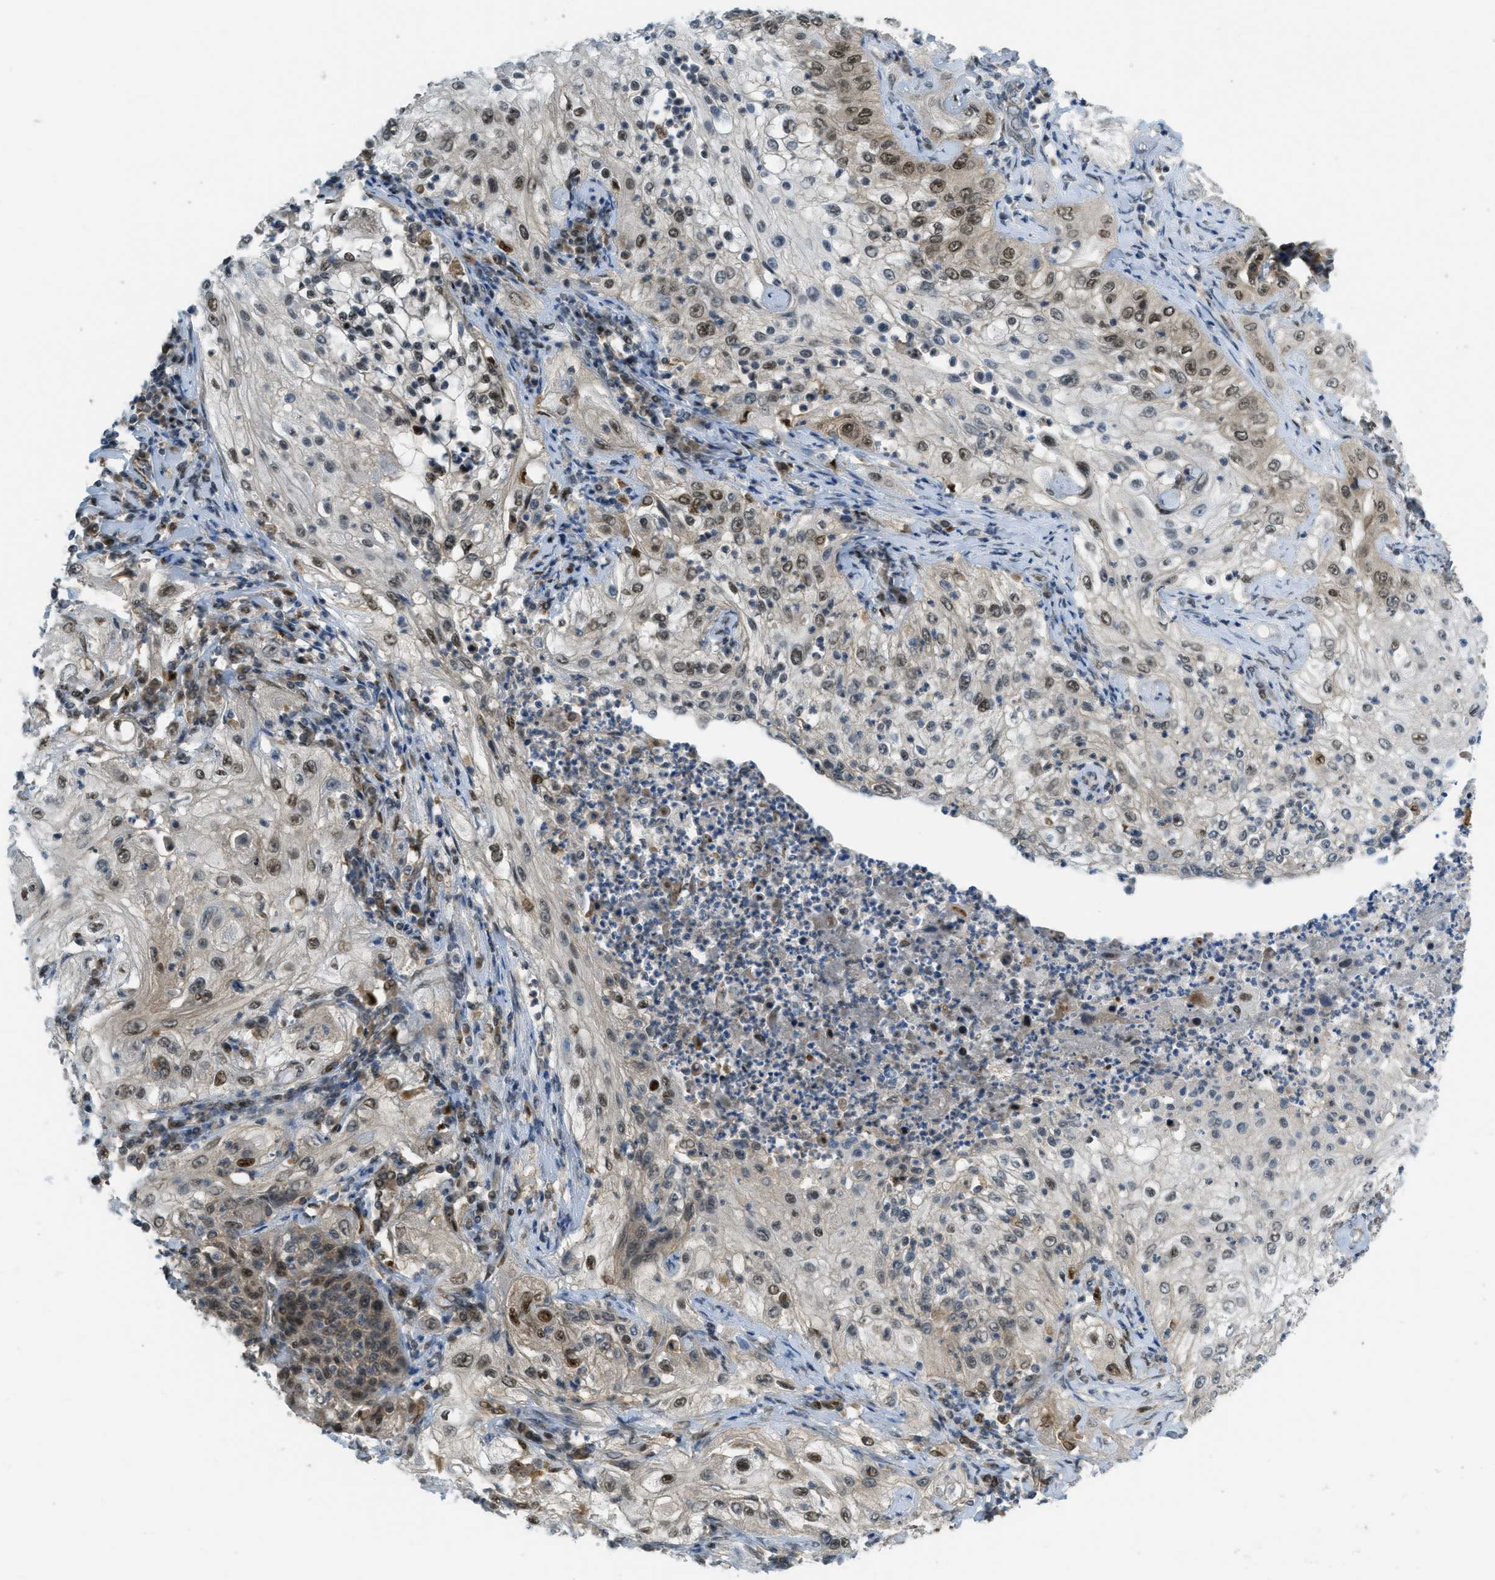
{"staining": {"intensity": "moderate", "quantity": "25%-75%", "location": "nuclear"}, "tissue": "lung cancer", "cell_type": "Tumor cells", "image_type": "cancer", "snomed": [{"axis": "morphology", "description": "Inflammation, NOS"}, {"axis": "morphology", "description": "Squamous cell carcinoma, NOS"}, {"axis": "topography", "description": "Lymph node"}, {"axis": "topography", "description": "Soft tissue"}, {"axis": "topography", "description": "Lung"}], "caption": "Protein staining exhibits moderate nuclear positivity in about 25%-75% of tumor cells in lung cancer.", "gene": "TNPO1", "patient": {"sex": "male", "age": 66}}